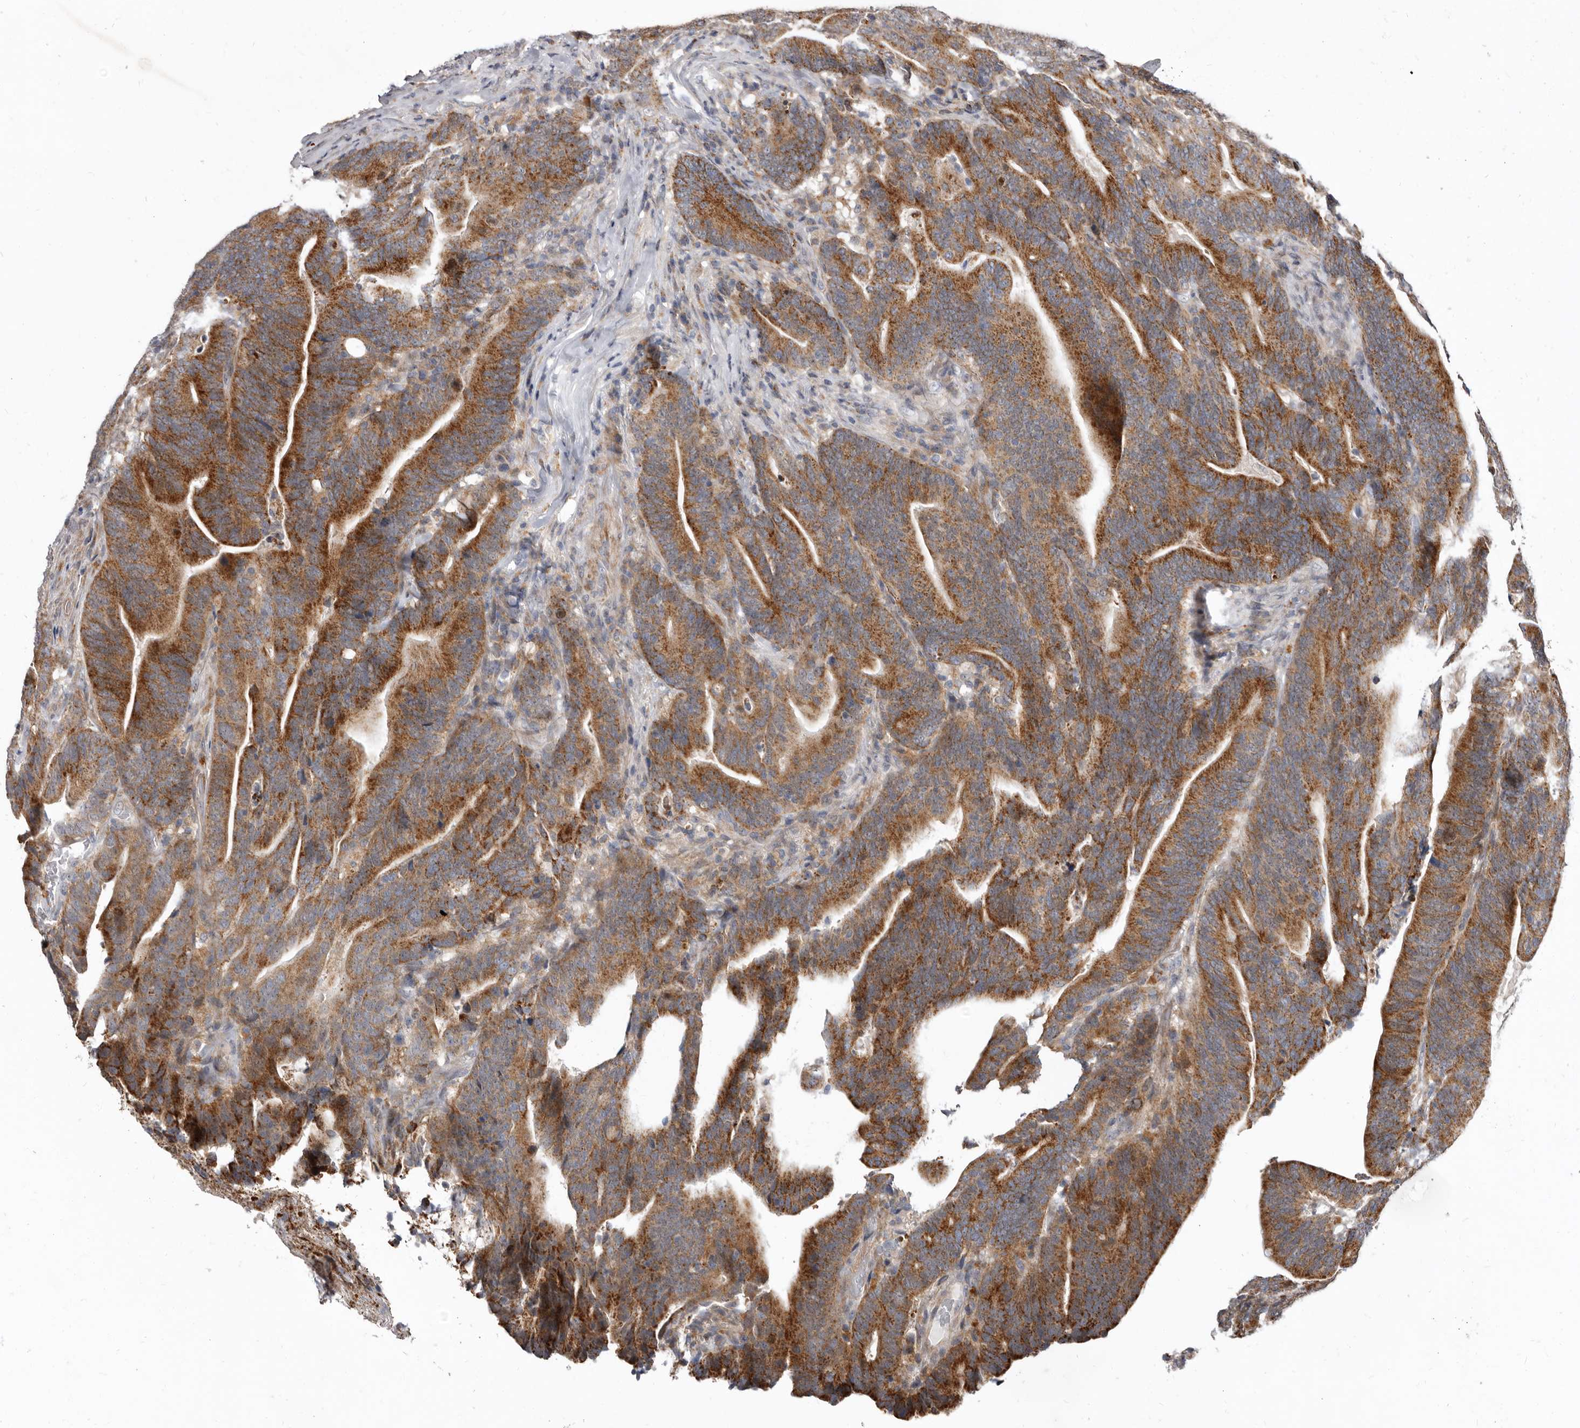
{"staining": {"intensity": "strong", "quantity": "25%-75%", "location": "cytoplasmic/membranous"}, "tissue": "colorectal cancer", "cell_type": "Tumor cells", "image_type": "cancer", "snomed": [{"axis": "morphology", "description": "Adenocarcinoma, NOS"}, {"axis": "topography", "description": "Colon"}], "caption": "The immunohistochemical stain highlights strong cytoplasmic/membranous expression in tumor cells of colorectal cancer tissue.", "gene": "SMC4", "patient": {"sex": "female", "age": 66}}